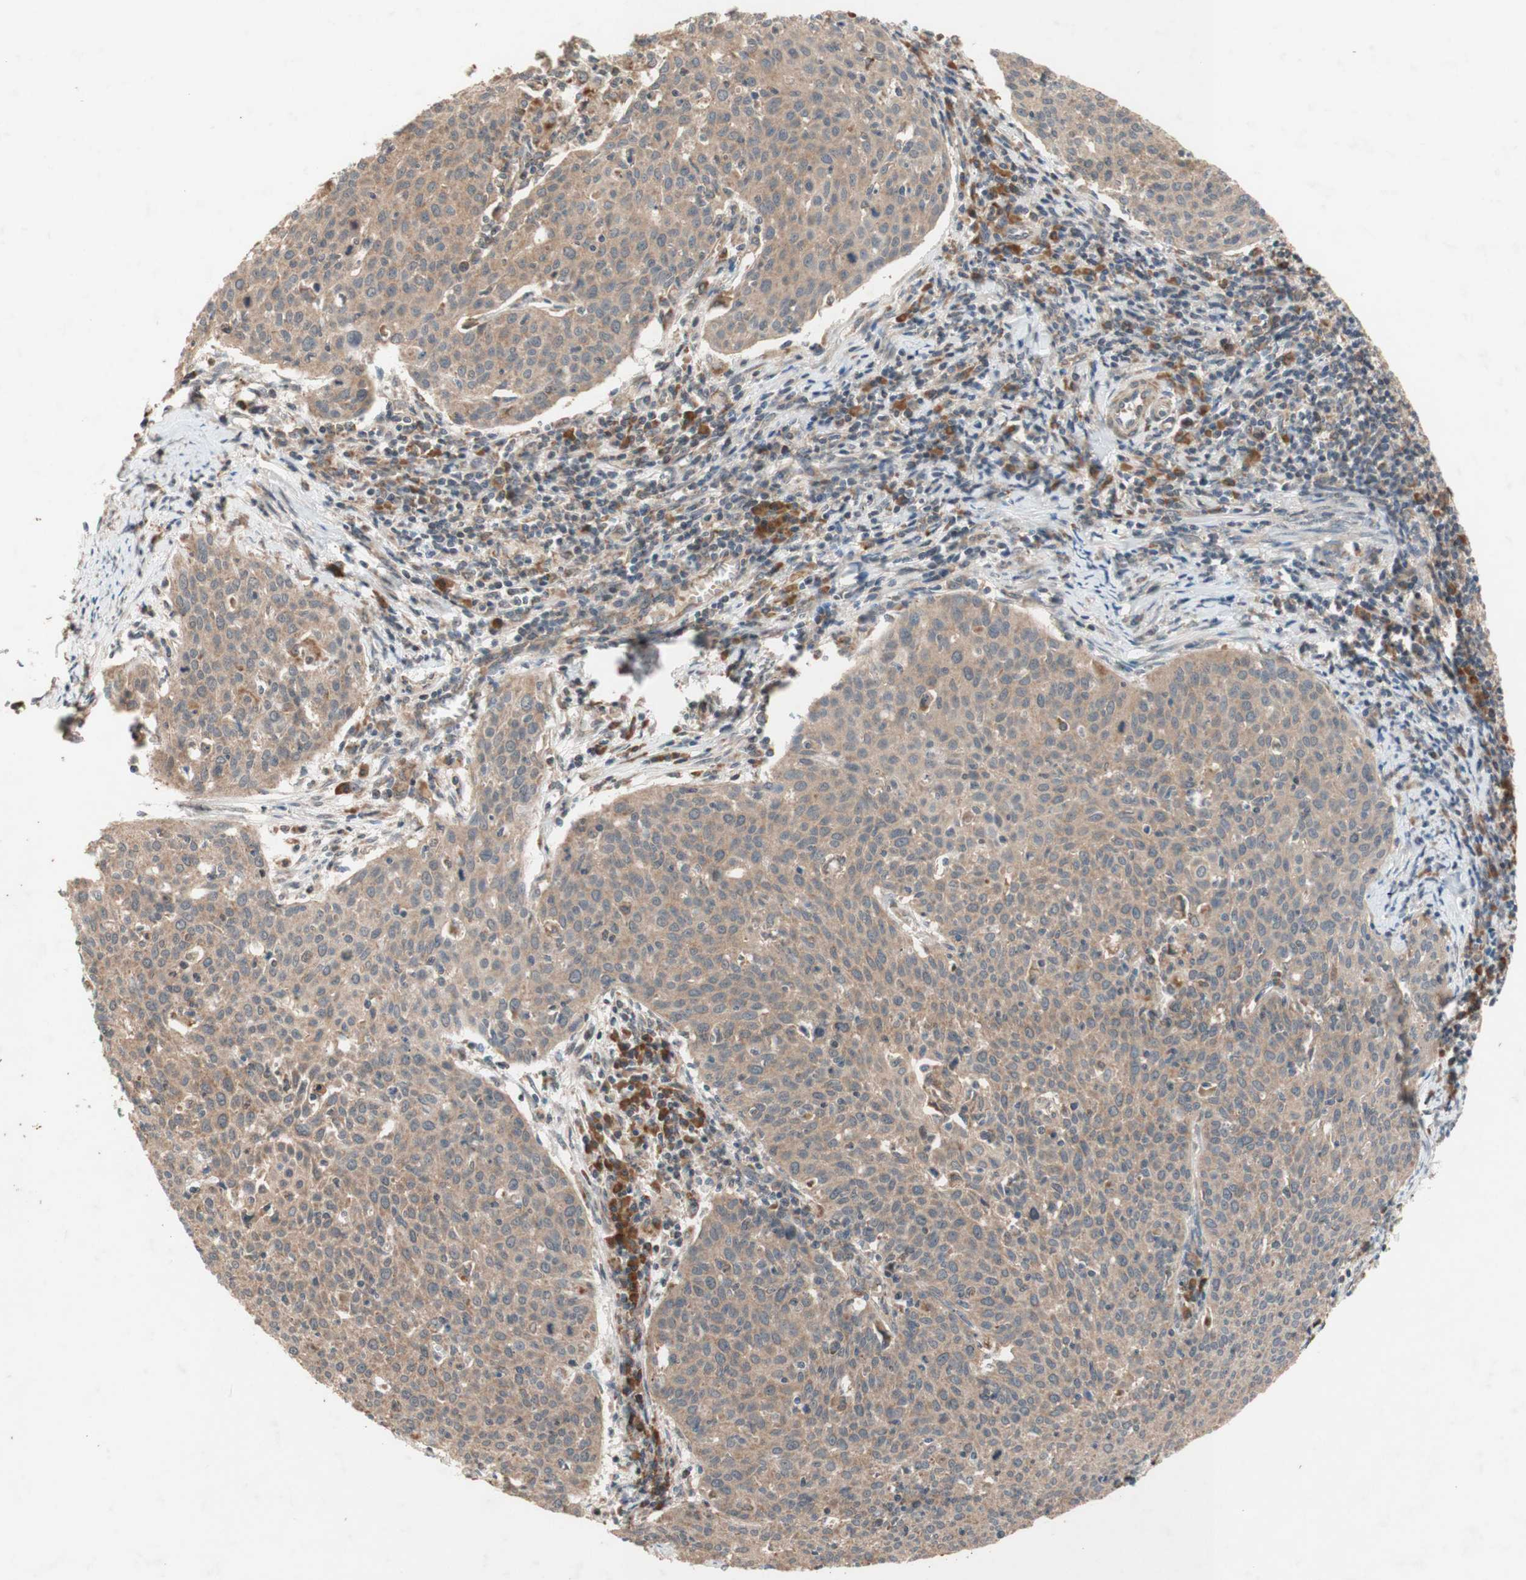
{"staining": {"intensity": "moderate", "quantity": ">75%", "location": "cytoplasmic/membranous"}, "tissue": "cervical cancer", "cell_type": "Tumor cells", "image_type": "cancer", "snomed": [{"axis": "morphology", "description": "Squamous cell carcinoma, NOS"}, {"axis": "topography", "description": "Cervix"}], "caption": "Immunohistochemistry (IHC) image of neoplastic tissue: cervical squamous cell carcinoma stained using immunohistochemistry exhibits medium levels of moderate protein expression localized specifically in the cytoplasmic/membranous of tumor cells, appearing as a cytoplasmic/membranous brown color.", "gene": "DDOST", "patient": {"sex": "female", "age": 38}}